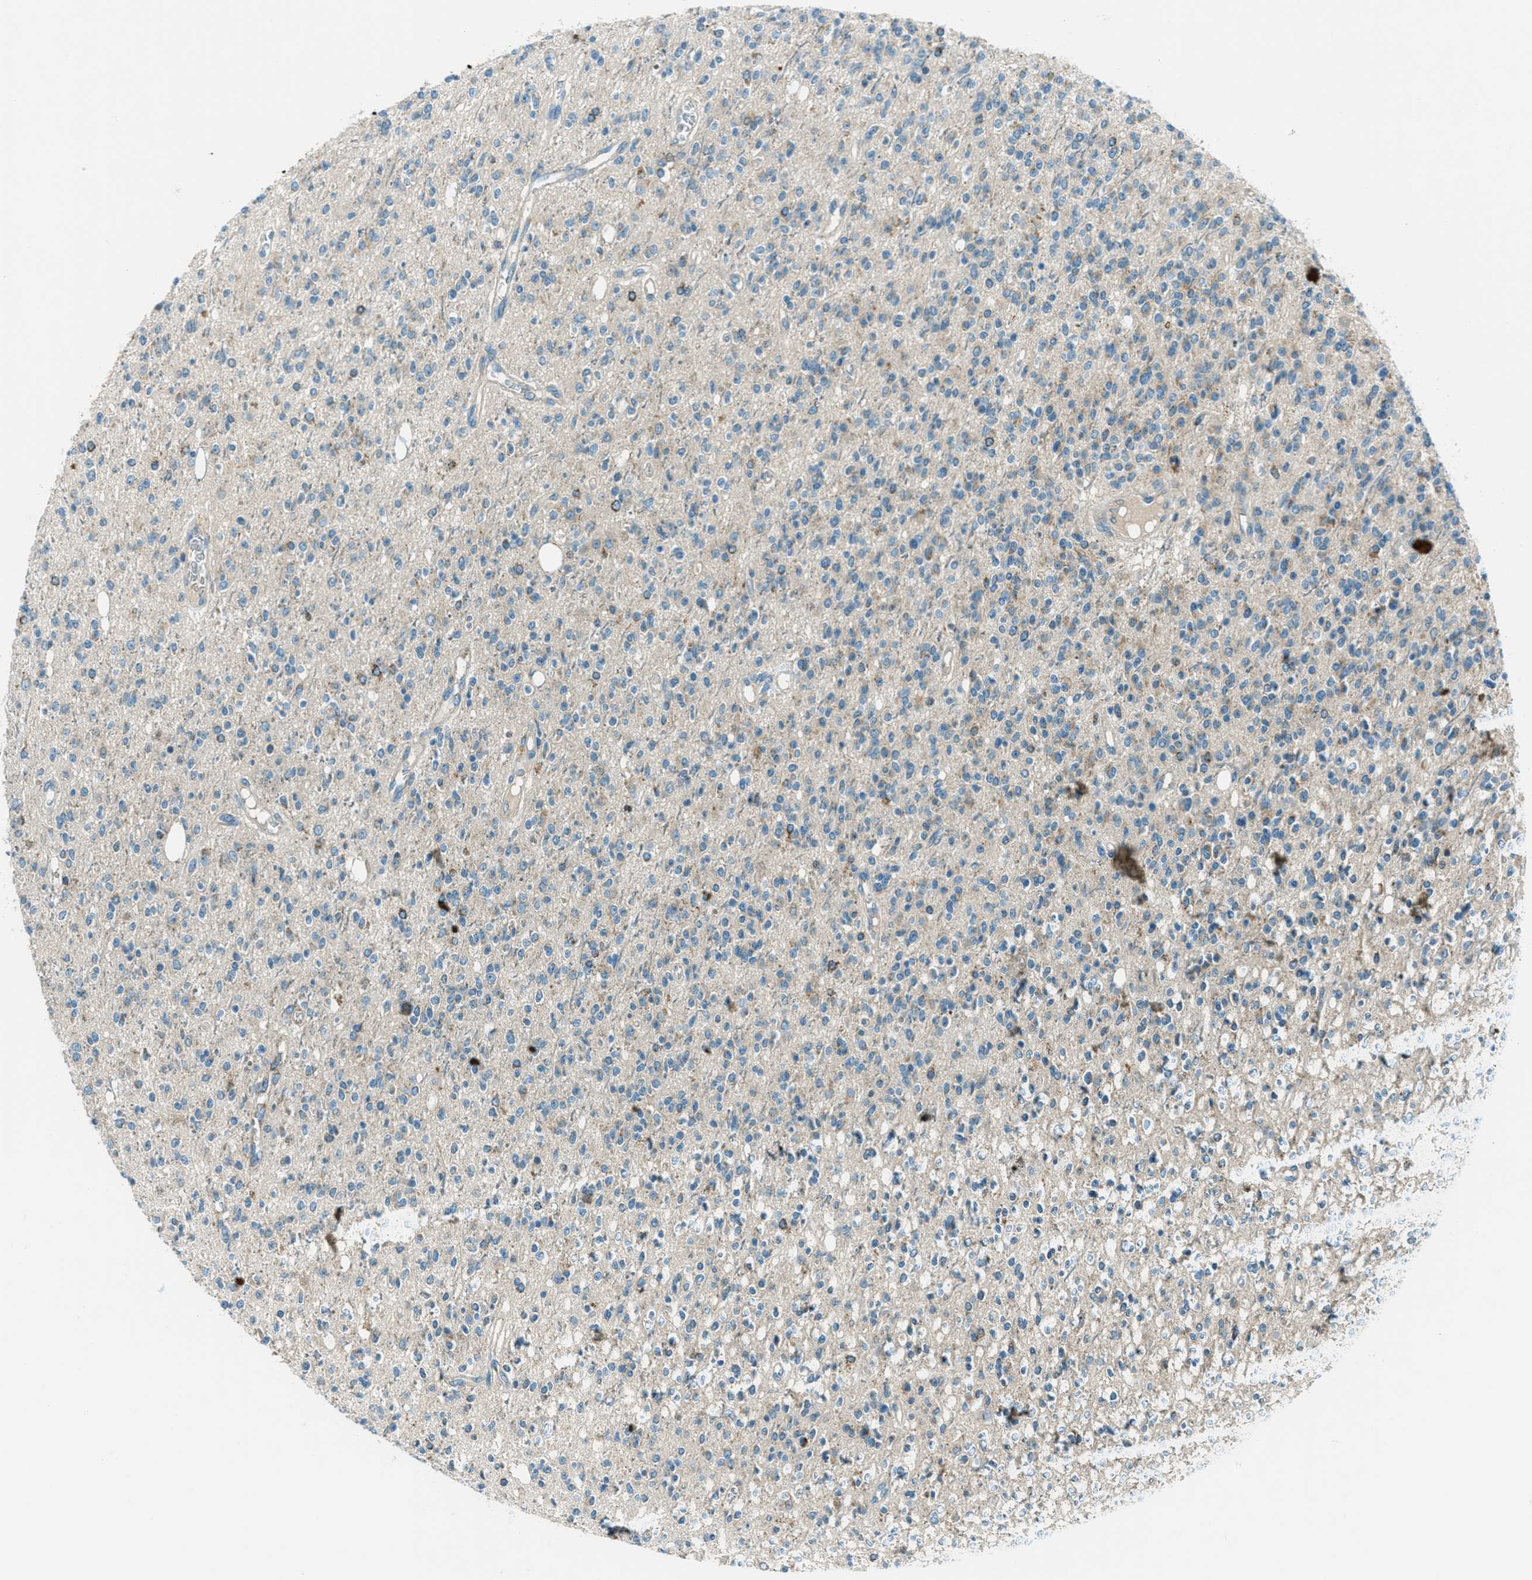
{"staining": {"intensity": "moderate", "quantity": "<25%", "location": "cytoplasmic/membranous"}, "tissue": "glioma", "cell_type": "Tumor cells", "image_type": "cancer", "snomed": [{"axis": "morphology", "description": "Glioma, malignant, High grade"}, {"axis": "topography", "description": "Brain"}], "caption": "DAB immunohistochemical staining of human glioma shows moderate cytoplasmic/membranous protein positivity in about <25% of tumor cells. Using DAB (3,3'-diaminobenzidine) (brown) and hematoxylin (blue) stains, captured at high magnification using brightfield microscopy.", "gene": "FAR1", "patient": {"sex": "male", "age": 34}}